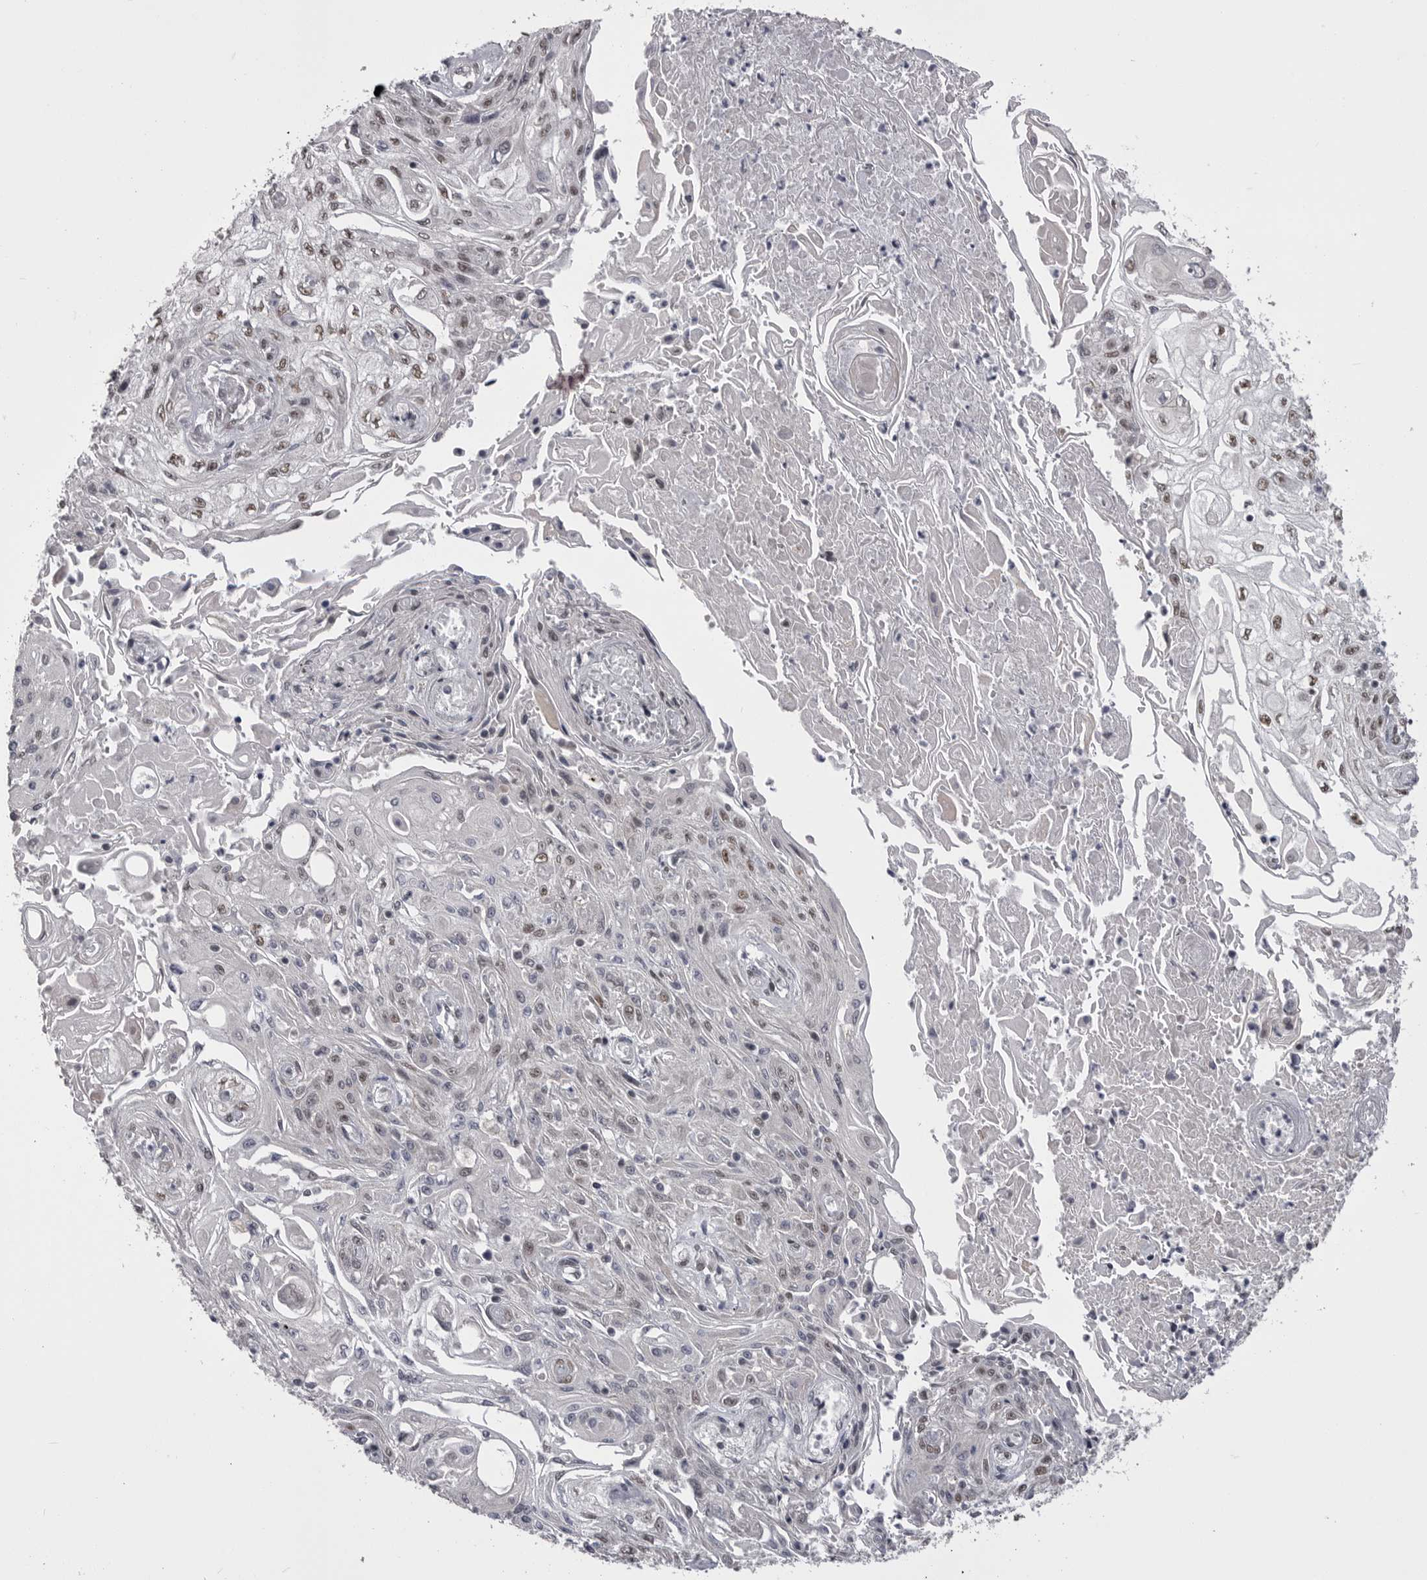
{"staining": {"intensity": "moderate", "quantity": "25%-75%", "location": "nuclear"}, "tissue": "skin cancer", "cell_type": "Tumor cells", "image_type": "cancer", "snomed": [{"axis": "morphology", "description": "Squamous cell carcinoma, NOS"}, {"axis": "morphology", "description": "Squamous cell carcinoma, metastatic, NOS"}, {"axis": "topography", "description": "Skin"}, {"axis": "topography", "description": "Lymph node"}], "caption": "Skin cancer stained for a protein (brown) exhibits moderate nuclear positive positivity in approximately 25%-75% of tumor cells.", "gene": "MEPCE", "patient": {"sex": "male", "age": 75}}